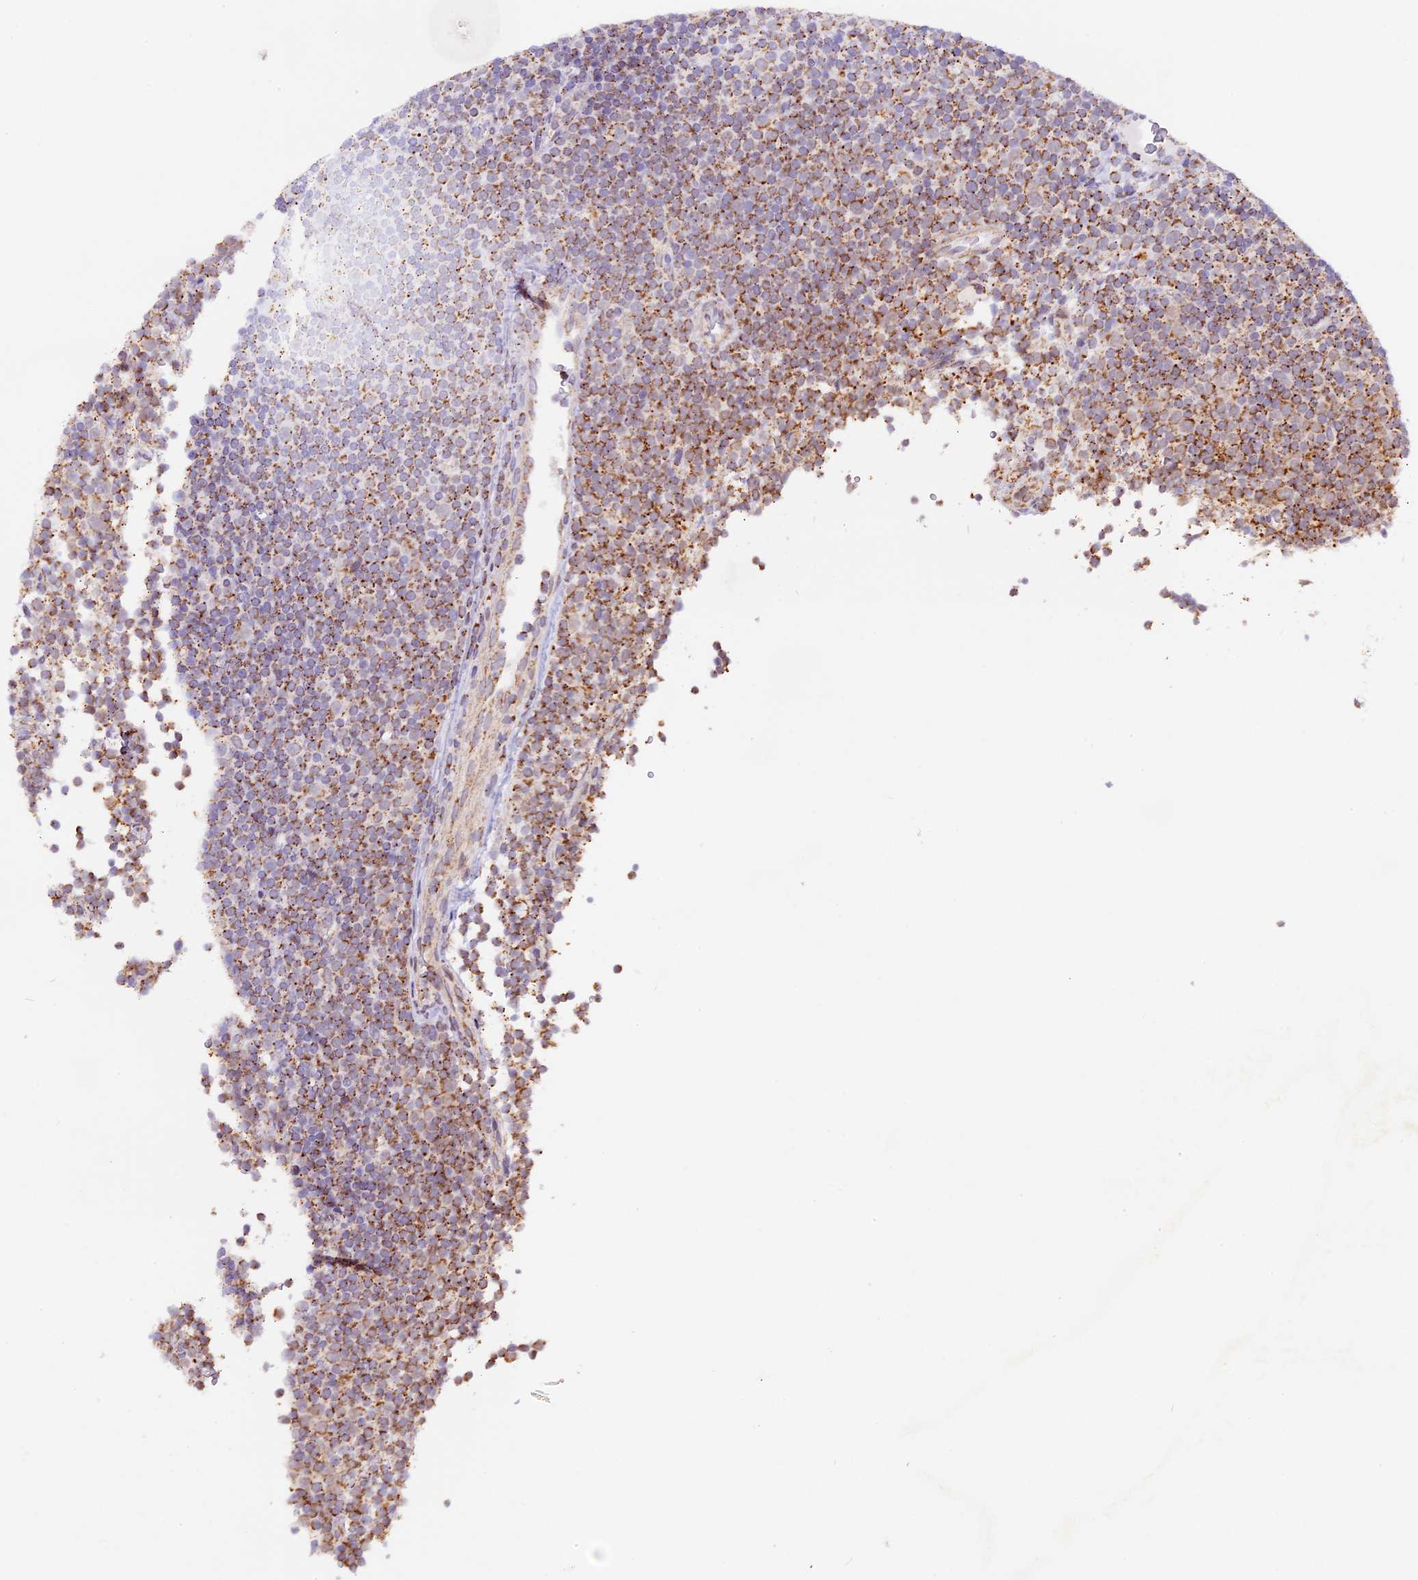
{"staining": {"intensity": "moderate", "quantity": ">75%", "location": "cytoplasmic/membranous"}, "tissue": "lymphoma", "cell_type": "Tumor cells", "image_type": "cancer", "snomed": [{"axis": "morphology", "description": "Malignant lymphoma, non-Hodgkin's type, Low grade"}, {"axis": "topography", "description": "Lymph node"}], "caption": "IHC photomicrograph of neoplastic tissue: human lymphoma stained using IHC reveals medium levels of moderate protein expression localized specifically in the cytoplasmic/membranous of tumor cells, appearing as a cytoplasmic/membranous brown color.", "gene": "TFAM", "patient": {"sex": "female", "age": 67}}